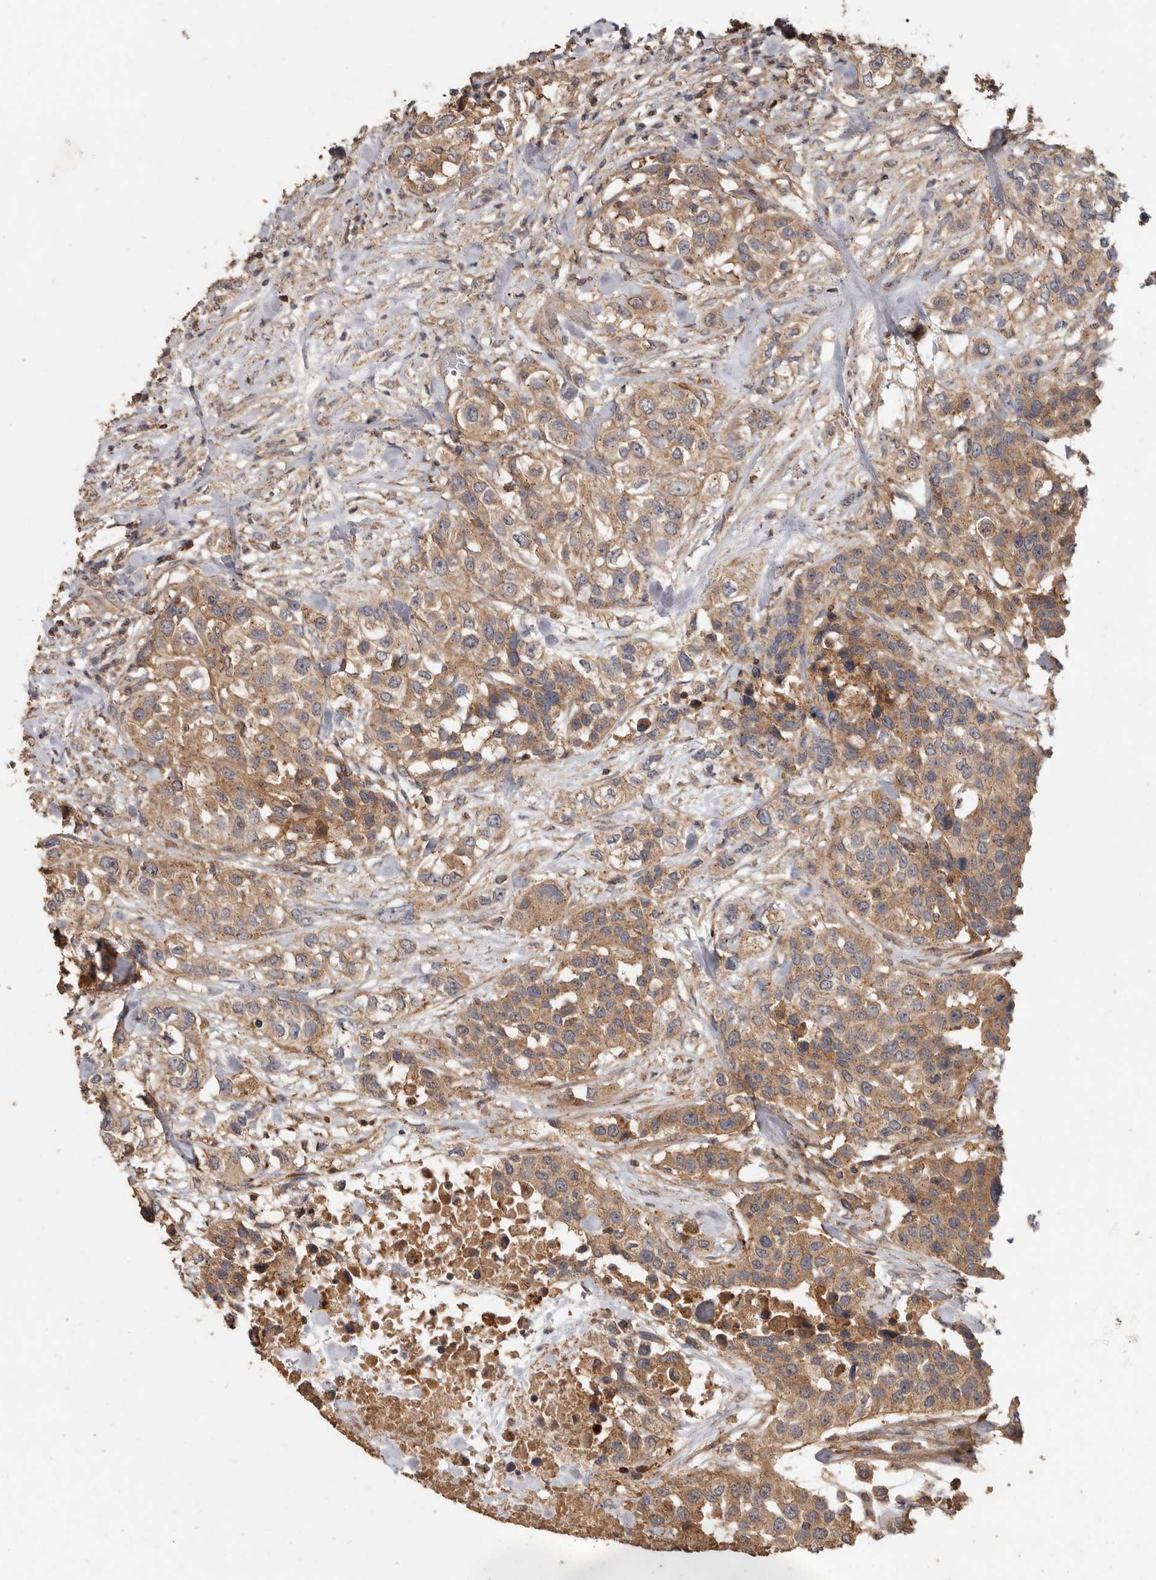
{"staining": {"intensity": "moderate", "quantity": ">75%", "location": "cytoplasmic/membranous"}, "tissue": "urothelial cancer", "cell_type": "Tumor cells", "image_type": "cancer", "snomed": [{"axis": "morphology", "description": "Urothelial carcinoma, High grade"}, {"axis": "topography", "description": "Urinary bladder"}], "caption": "IHC image of neoplastic tissue: urothelial cancer stained using immunohistochemistry (IHC) exhibits medium levels of moderate protein expression localized specifically in the cytoplasmic/membranous of tumor cells, appearing as a cytoplasmic/membranous brown color.", "gene": "RWDD1", "patient": {"sex": "female", "age": 80}}